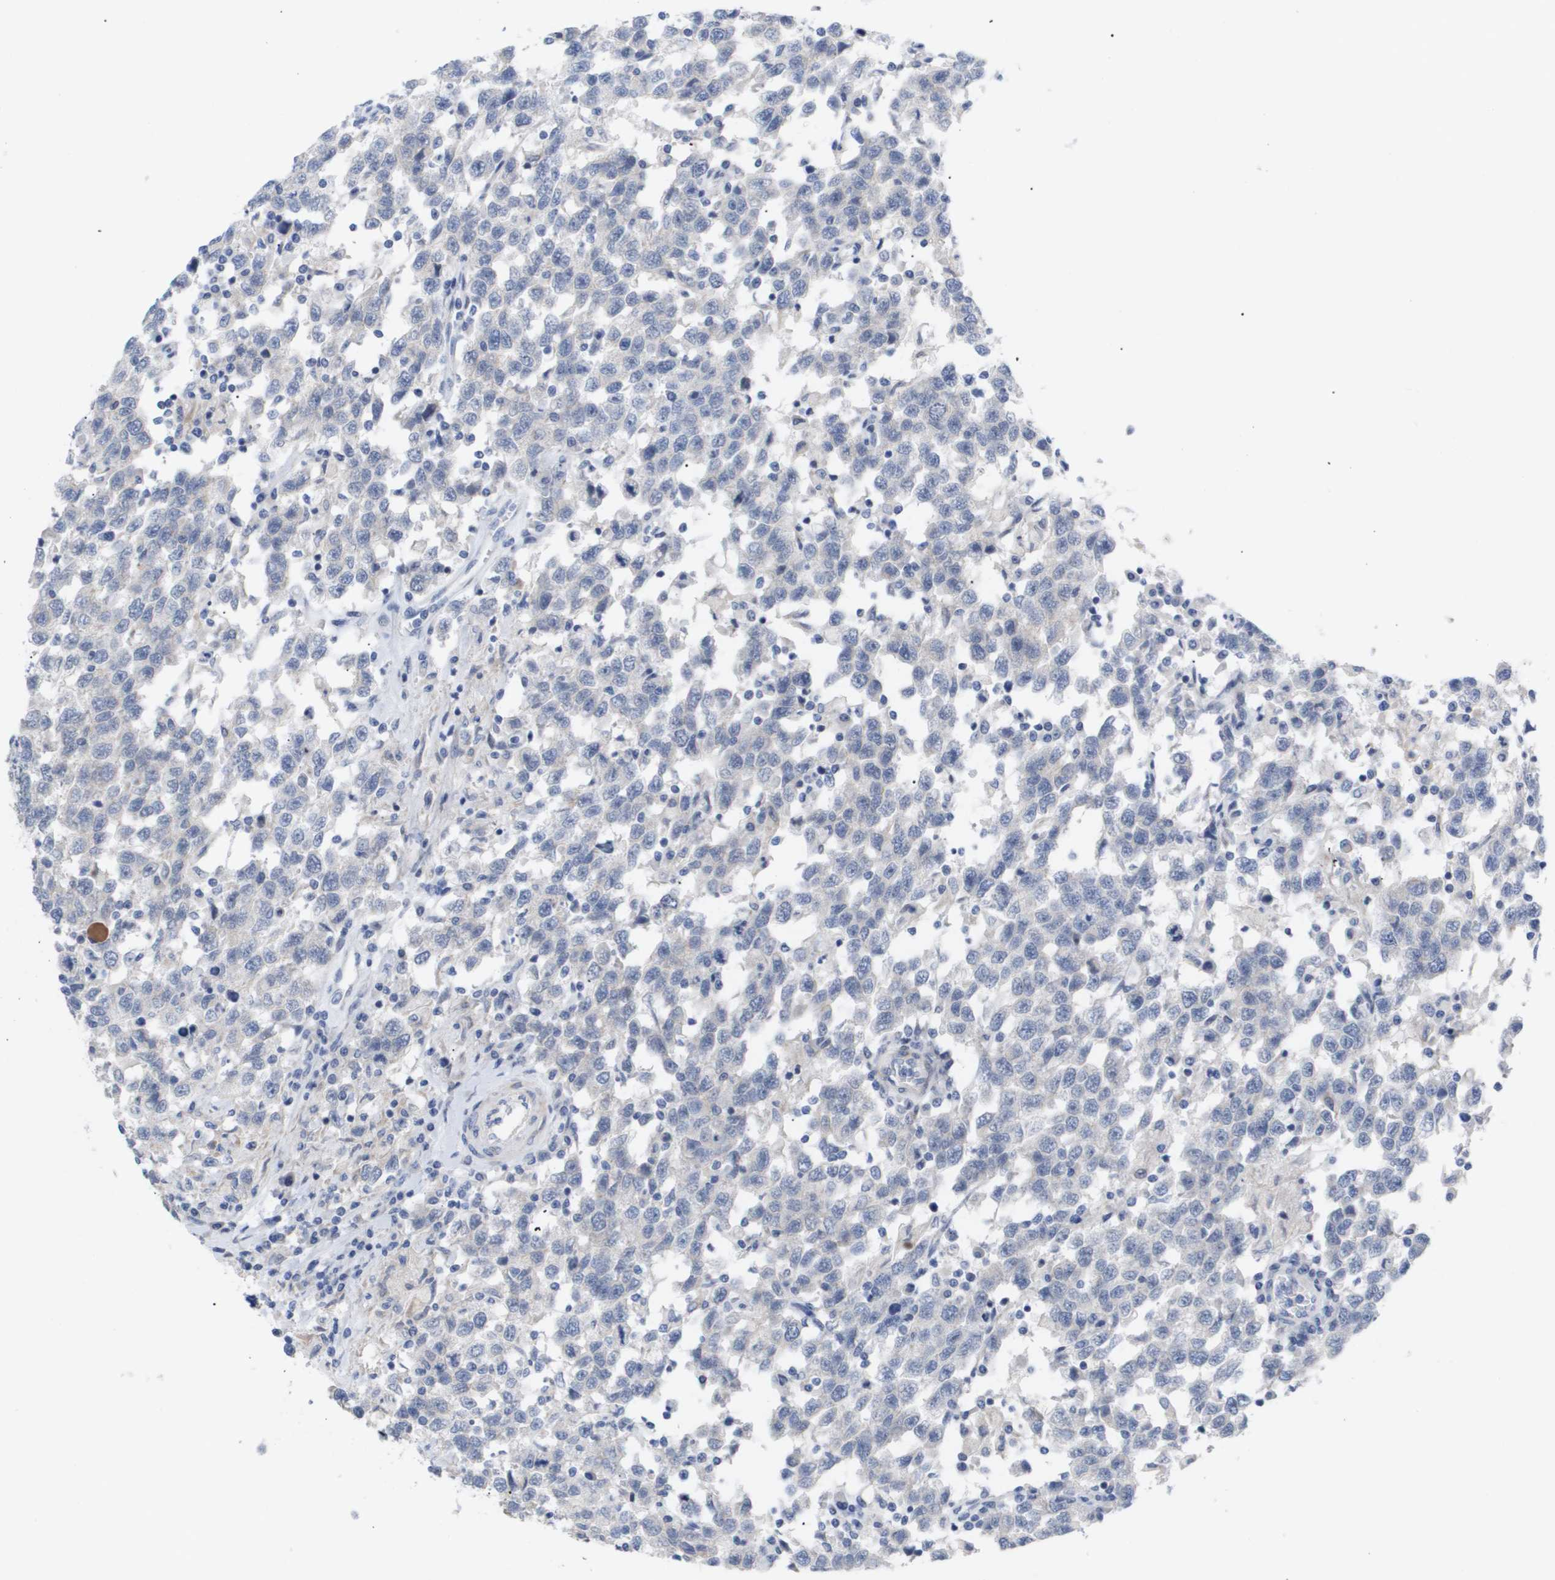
{"staining": {"intensity": "negative", "quantity": "none", "location": "none"}, "tissue": "testis cancer", "cell_type": "Tumor cells", "image_type": "cancer", "snomed": [{"axis": "morphology", "description": "Seminoma, NOS"}, {"axis": "topography", "description": "Testis"}], "caption": "IHC photomicrograph of neoplastic tissue: seminoma (testis) stained with DAB demonstrates no significant protein expression in tumor cells.", "gene": "CAV3", "patient": {"sex": "male", "age": 41}}